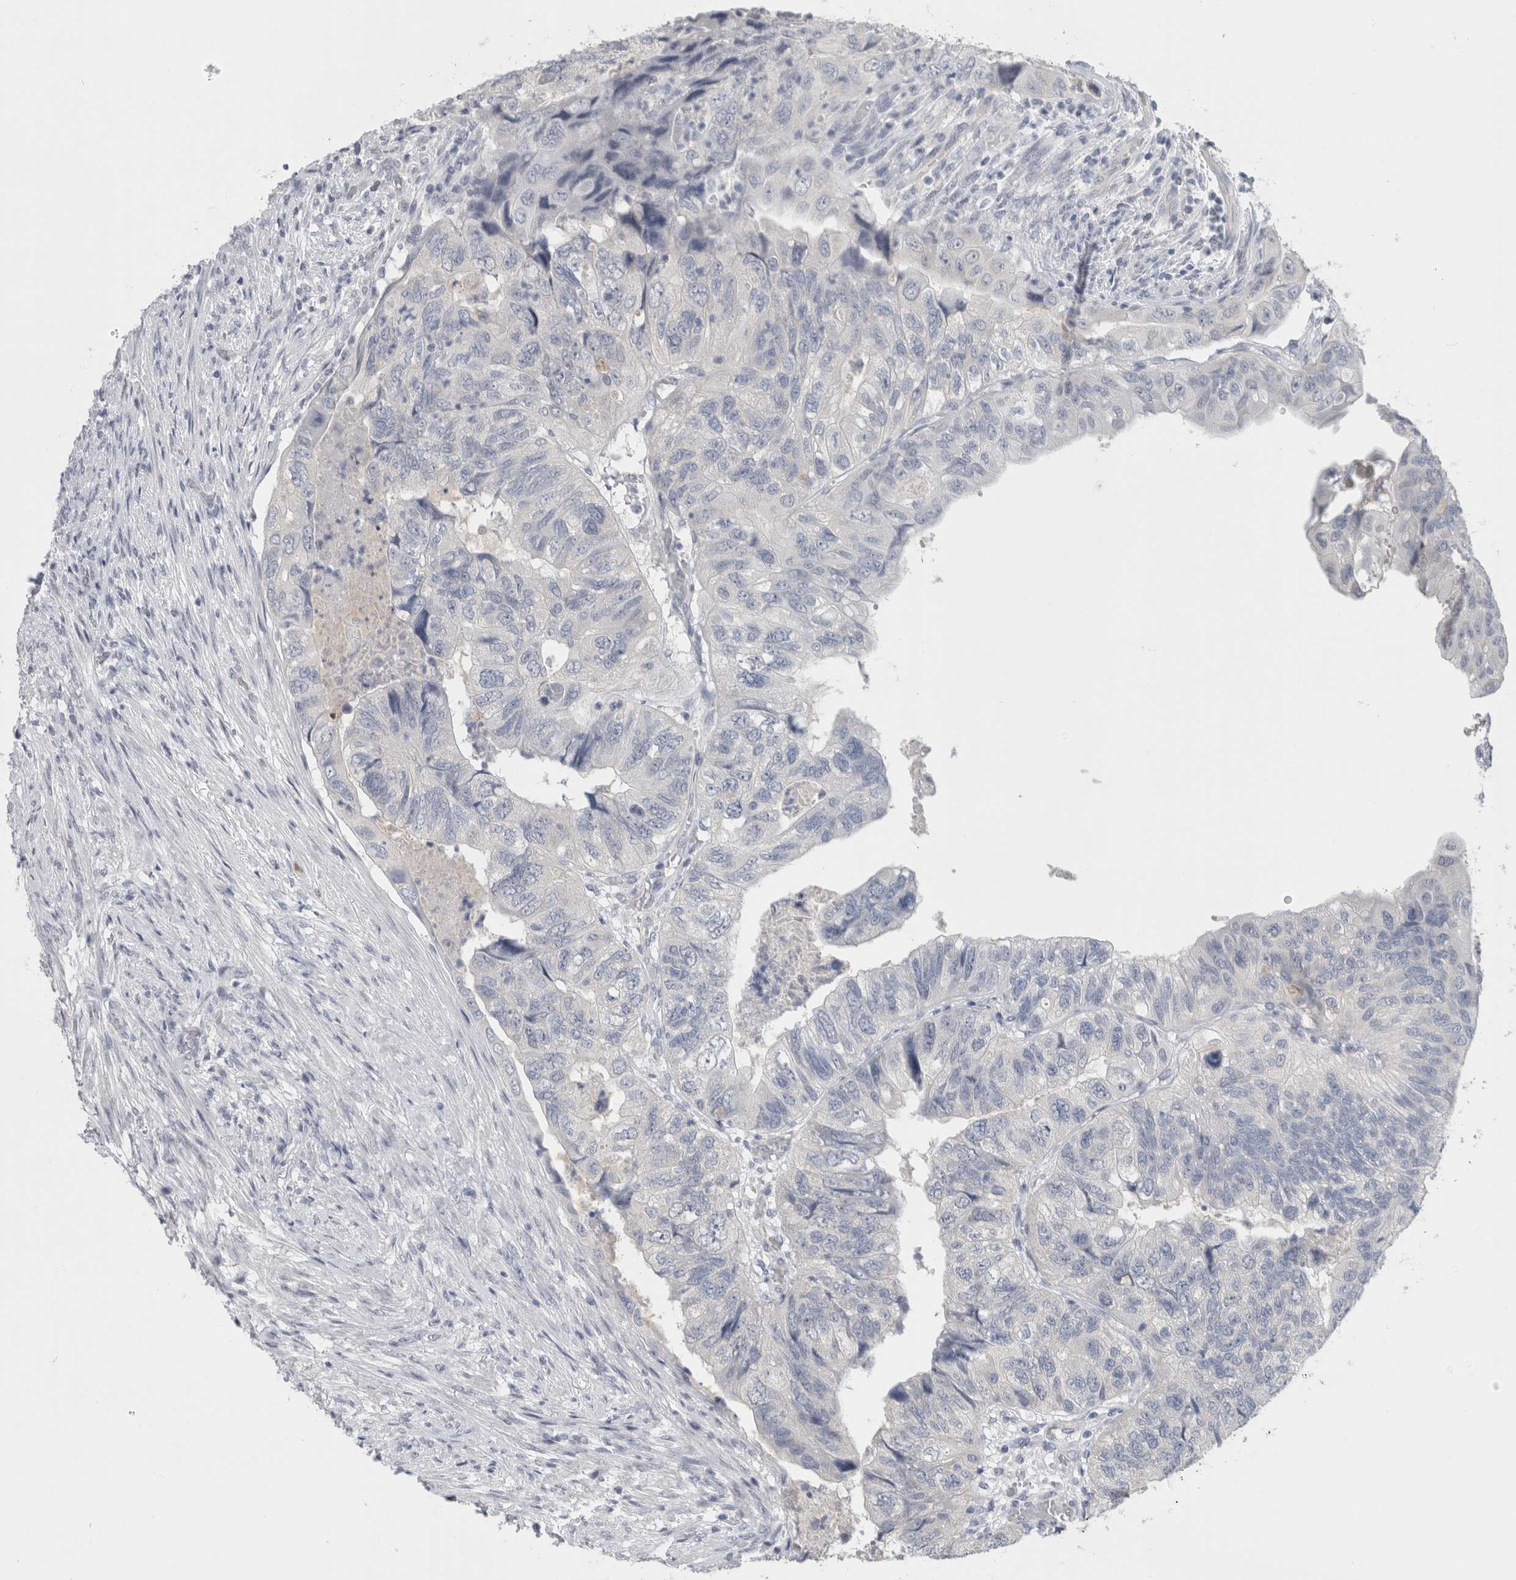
{"staining": {"intensity": "negative", "quantity": "none", "location": "none"}, "tissue": "colorectal cancer", "cell_type": "Tumor cells", "image_type": "cancer", "snomed": [{"axis": "morphology", "description": "Adenocarcinoma, NOS"}, {"axis": "topography", "description": "Rectum"}], "caption": "A photomicrograph of colorectal adenocarcinoma stained for a protein exhibits no brown staining in tumor cells.", "gene": "TONSL", "patient": {"sex": "male", "age": 63}}